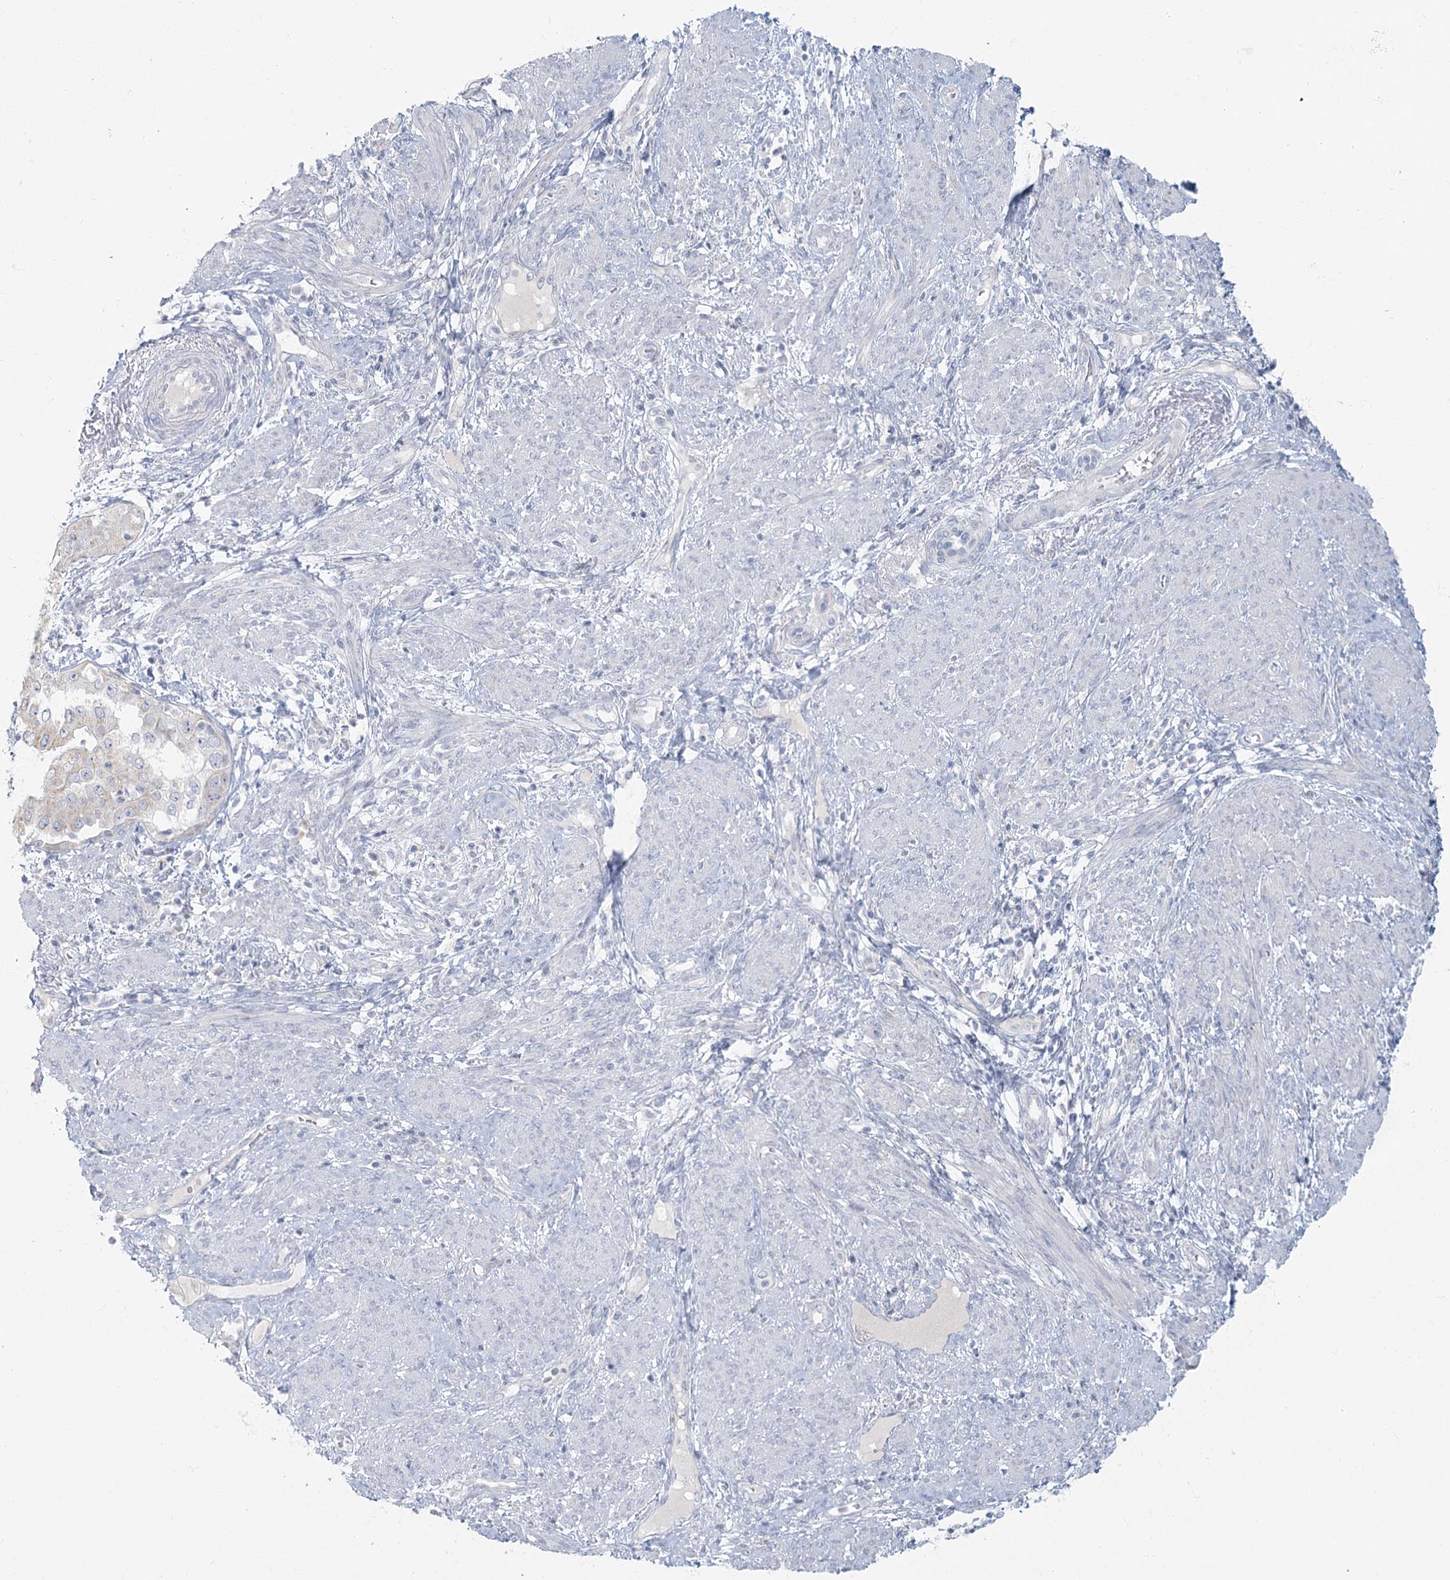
{"staining": {"intensity": "negative", "quantity": "none", "location": "none"}, "tissue": "endometrial cancer", "cell_type": "Tumor cells", "image_type": "cancer", "snomed": [{"axis": "morphology", "description": "Adenocarcinoma, NOS"}, {"axis": "topography", "description": "Endometrium"}], "caption": "Tumor cells are negative for protein expression in human endometrial cancer (adenocarcinoma).", "gene": "FAM110C", "patient": {"sex": "female", "age": 85}}